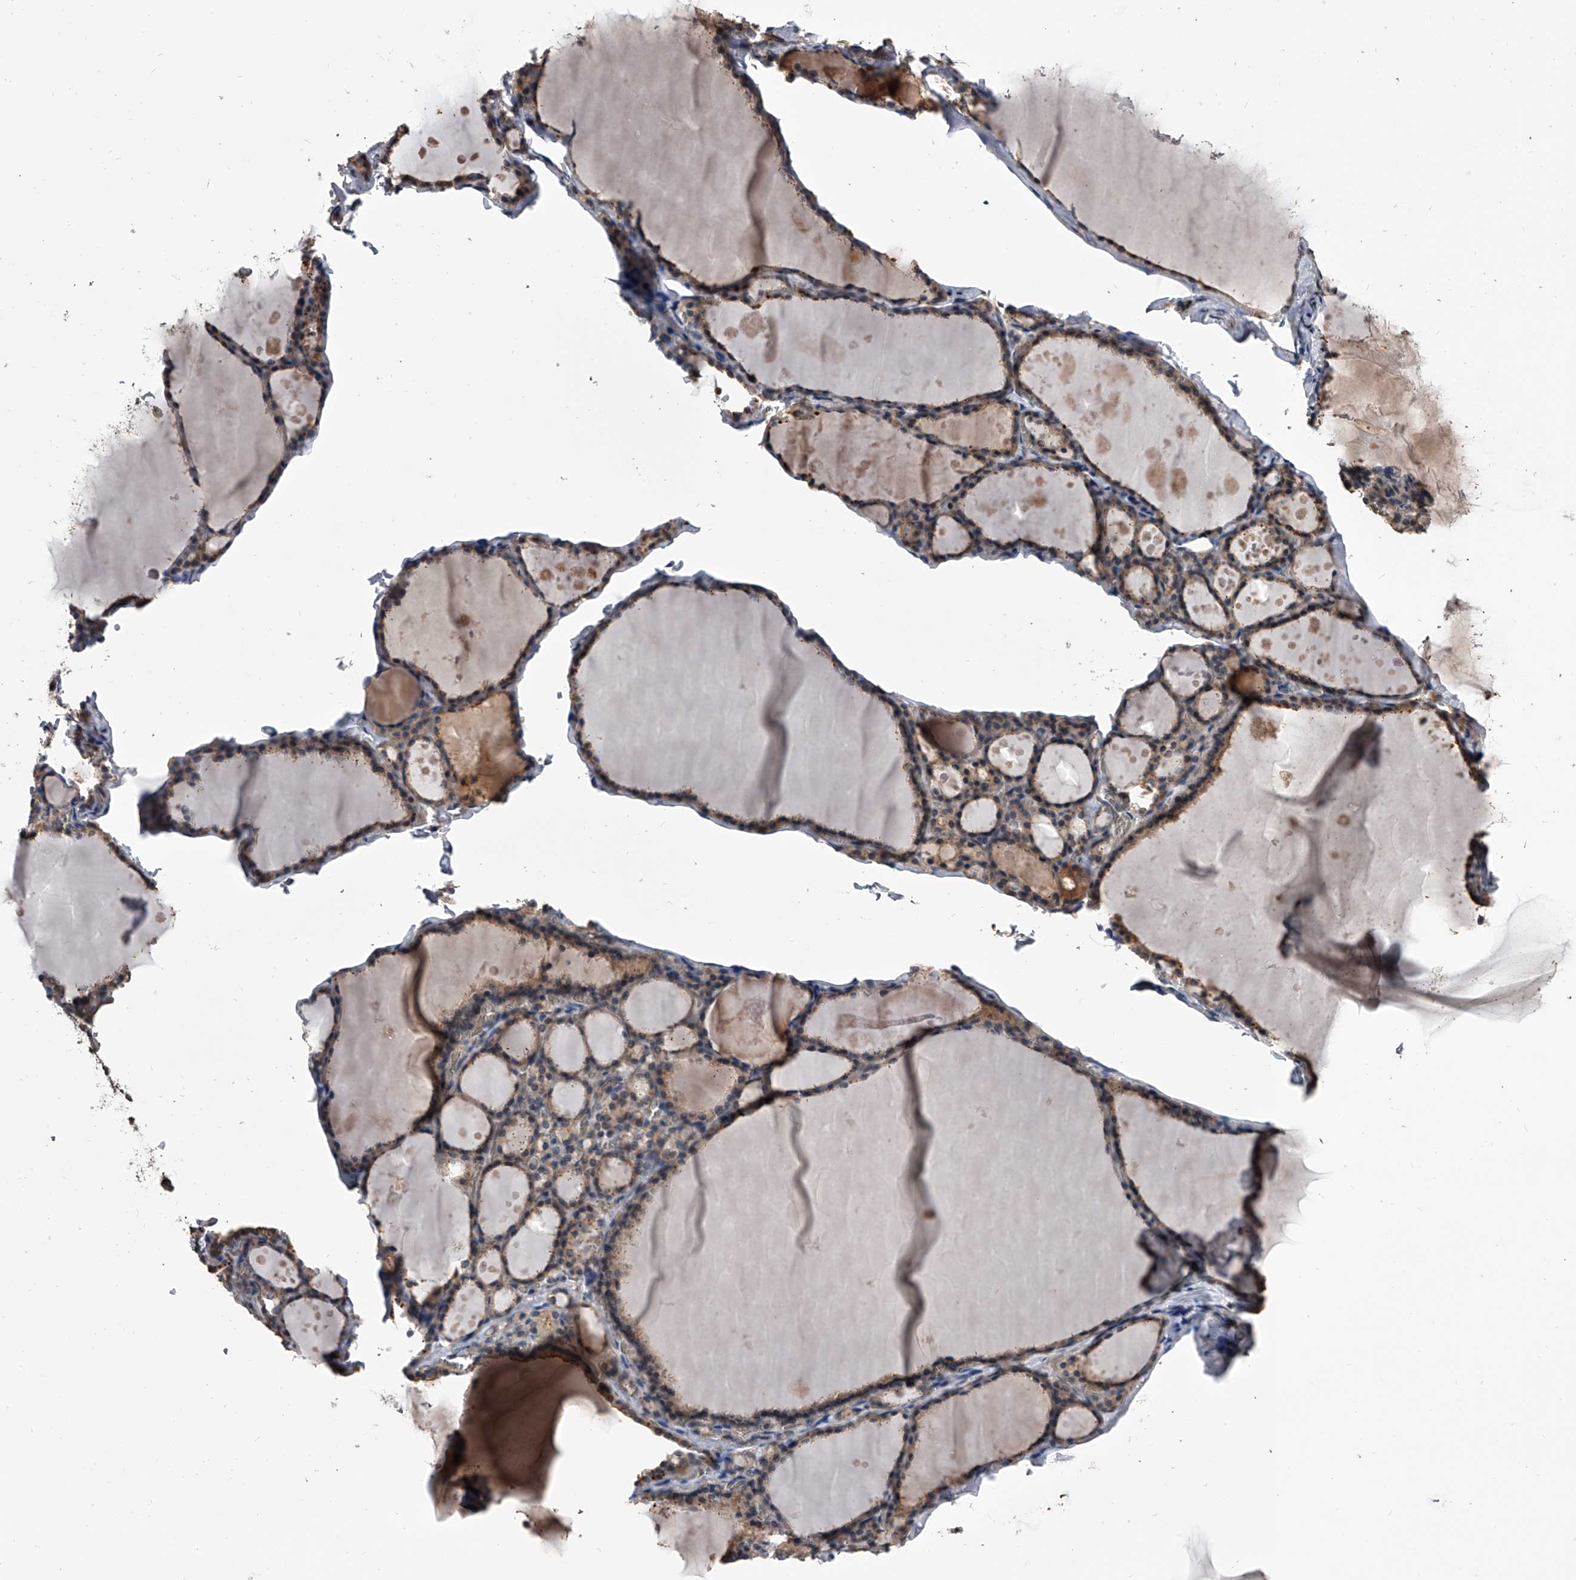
{"staining": {"intensity": "moderate", "quantity": ">75%", "location": "cytoplasmic/membranous"}, "tissue": "thyroid gland", "cell_type": "Glandular cells", "image_type": "normal", "snomed": [{"axis": "morphology", "description": "Normal tissue, NOS"}, {"axis": "topography", "description": "Thyroid gland"}], "caption": "This photomicrograph exhibits immunohistochemistry (IHC) staining of normal thyroid gland, with medium moderate cytoplasmic/membranous expression in about >75% of glandular cells.", "gene": "EFCAB7", "patient": {"sex": "male", "age": 56}}